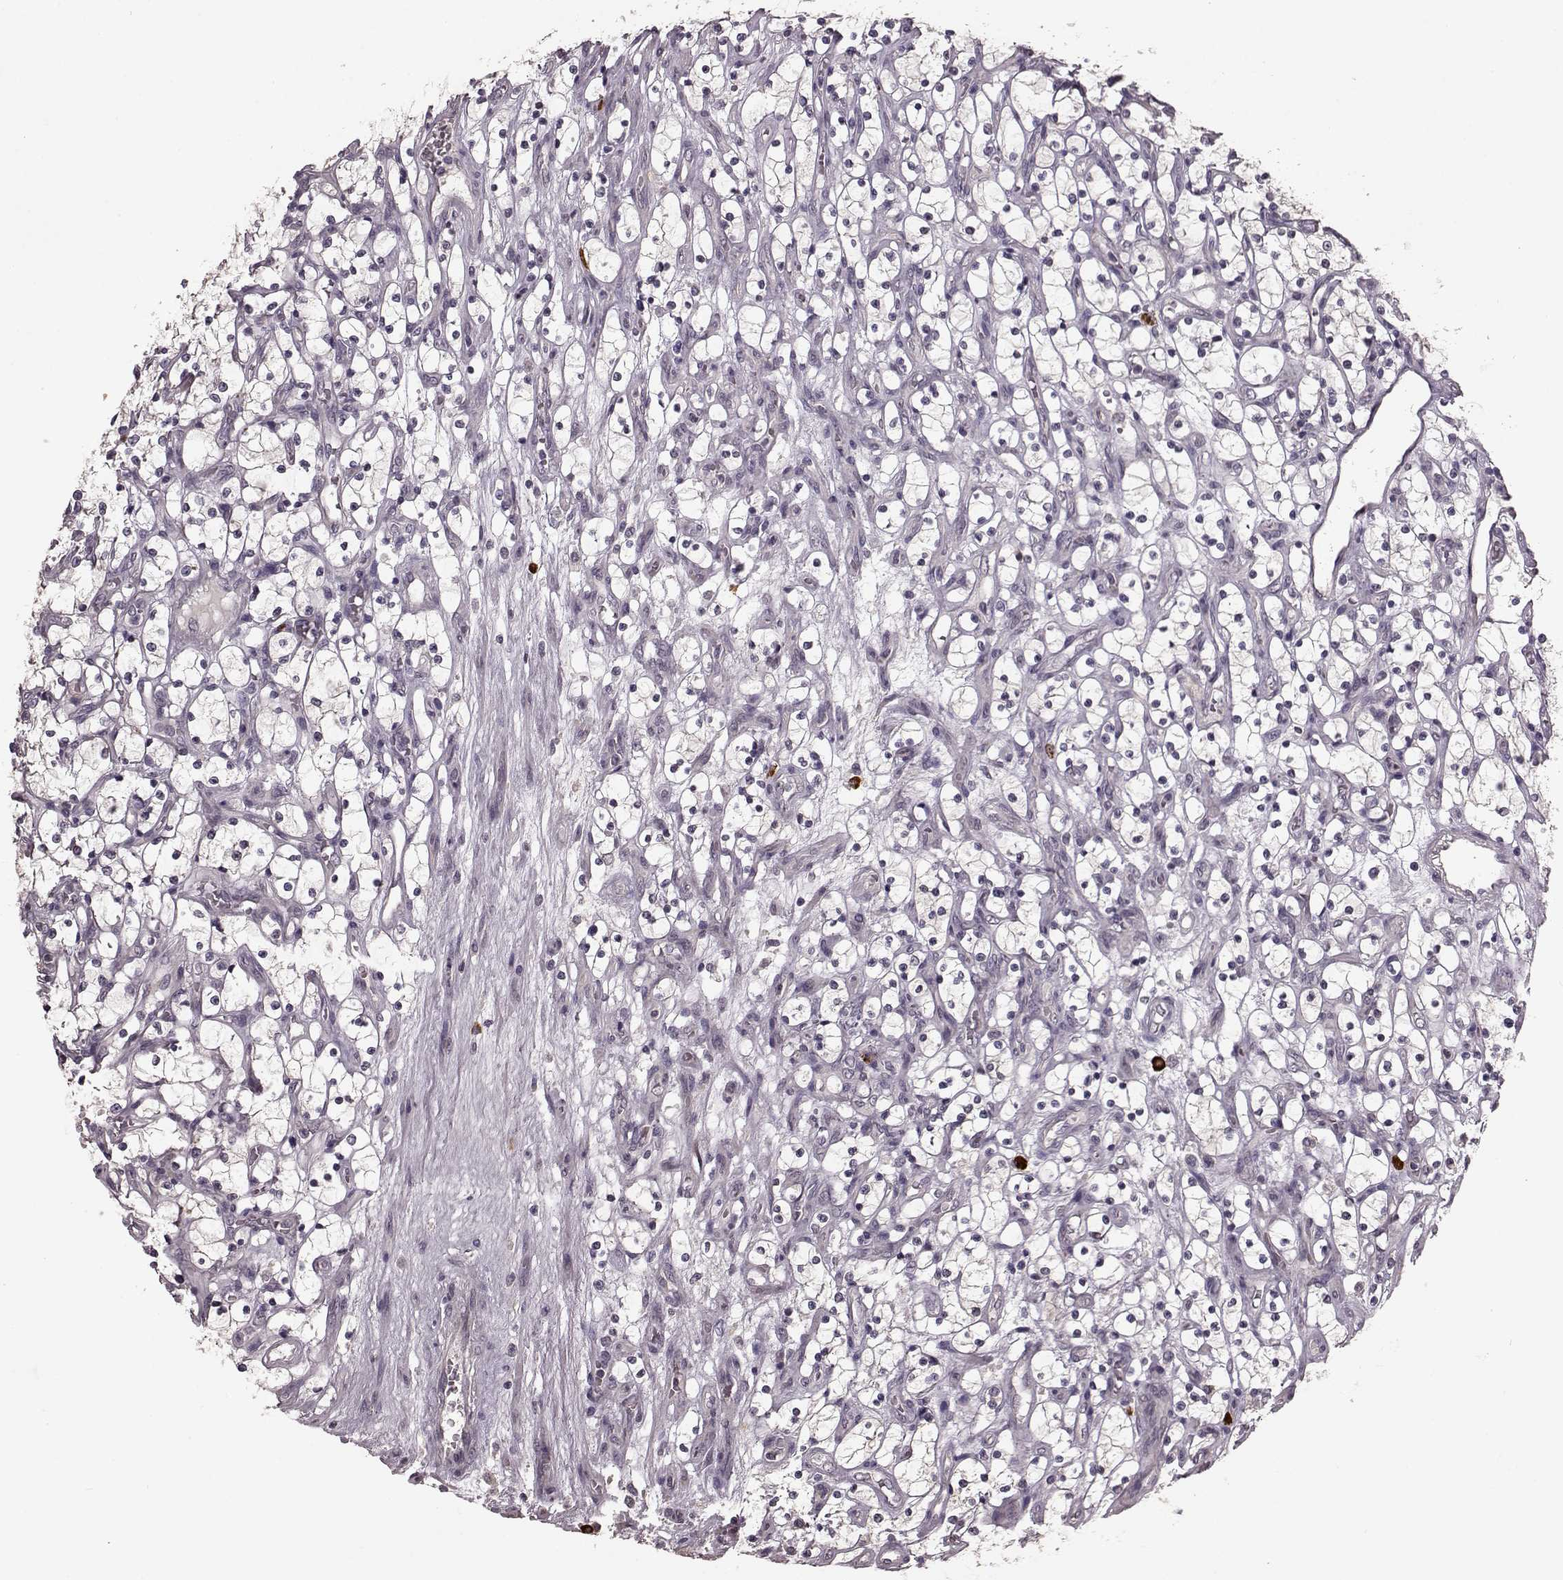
{"staining": {"intensity": "negative", "quantity": "none", "location": "none"}, "tissue": "renal cancer", "cell_type": "Tumor cells", "image_type": "cancer", "snomed": [{"axis": "morphology", "description": "Adenocarcinoma, NOS"}, {"axis": "topography", "description": "Kidney"}], "caption": "A high-resolution micrograph shows immunohistochemistry (IHC) staining of renal cancer, which demonstrates no significant positivity in tumor cells.", "gene": "SLC52A3", "patient": {"sex": "female", "age": 69}}